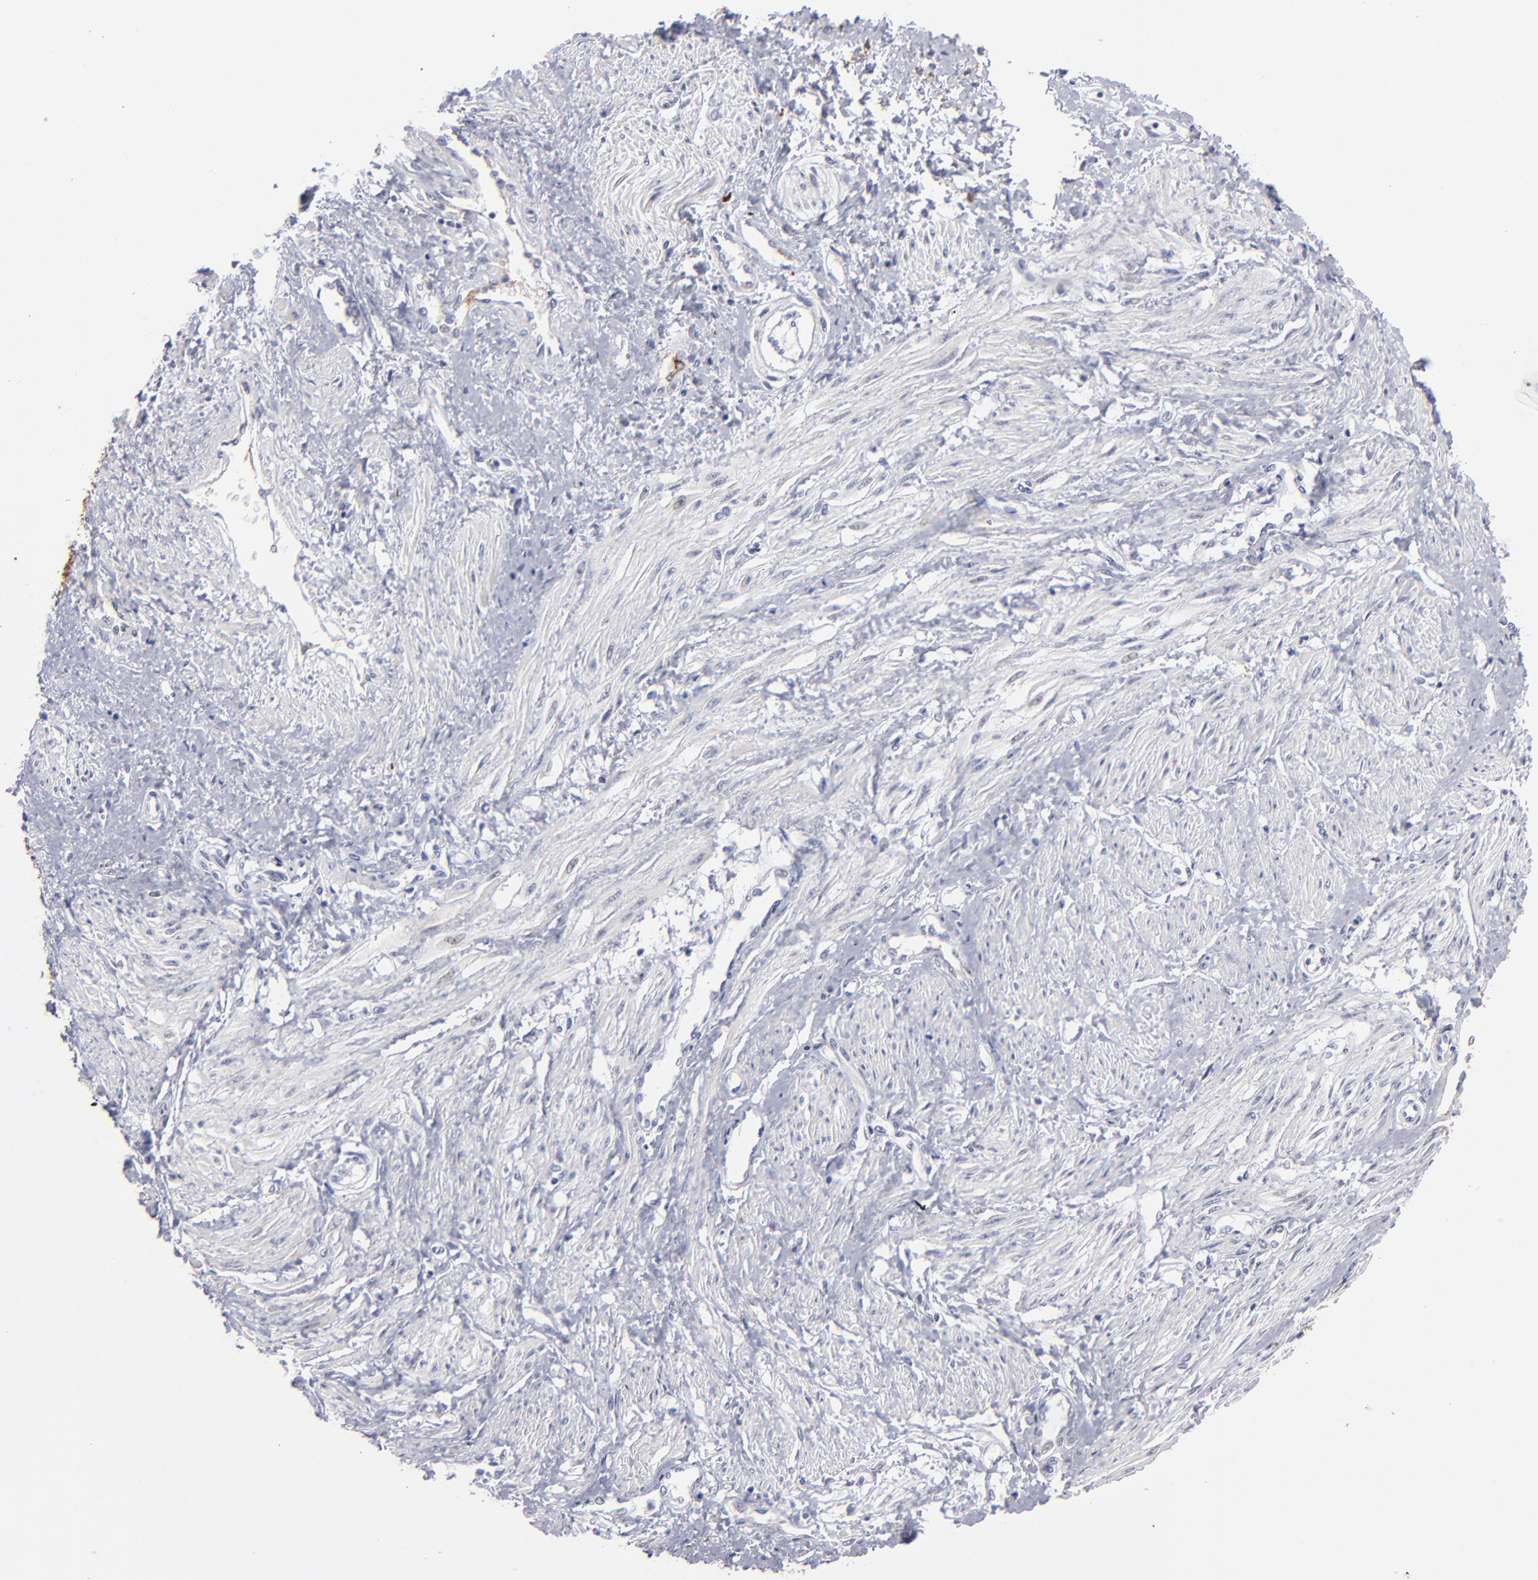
{"staining": {"intensity": "negative", "quantity": "none", "location": "none"}, "tissue": "smooth muscle", "cell_type": "Smooth muscle cells", "image_type": "normal", "snomed": [{"axis": "morphology", "description": "Normal tissue, NOS"}, {"axis": "topography", "description": "Smooth muscle"}, {"axis": "topography", "description": "Uterus"}], "caption": "A high-resolution photomicrograph shows IHC staining of benign smooth muscle, which shows no significant positivity in smooth muscle cells. Brightfield microscopy of immunohistochemistry stained with DAB (brown) and hematoxylin (blue), captured at high magnification.", "gene": "CADM3", "patient": {"sex": "female", "age": 39}}